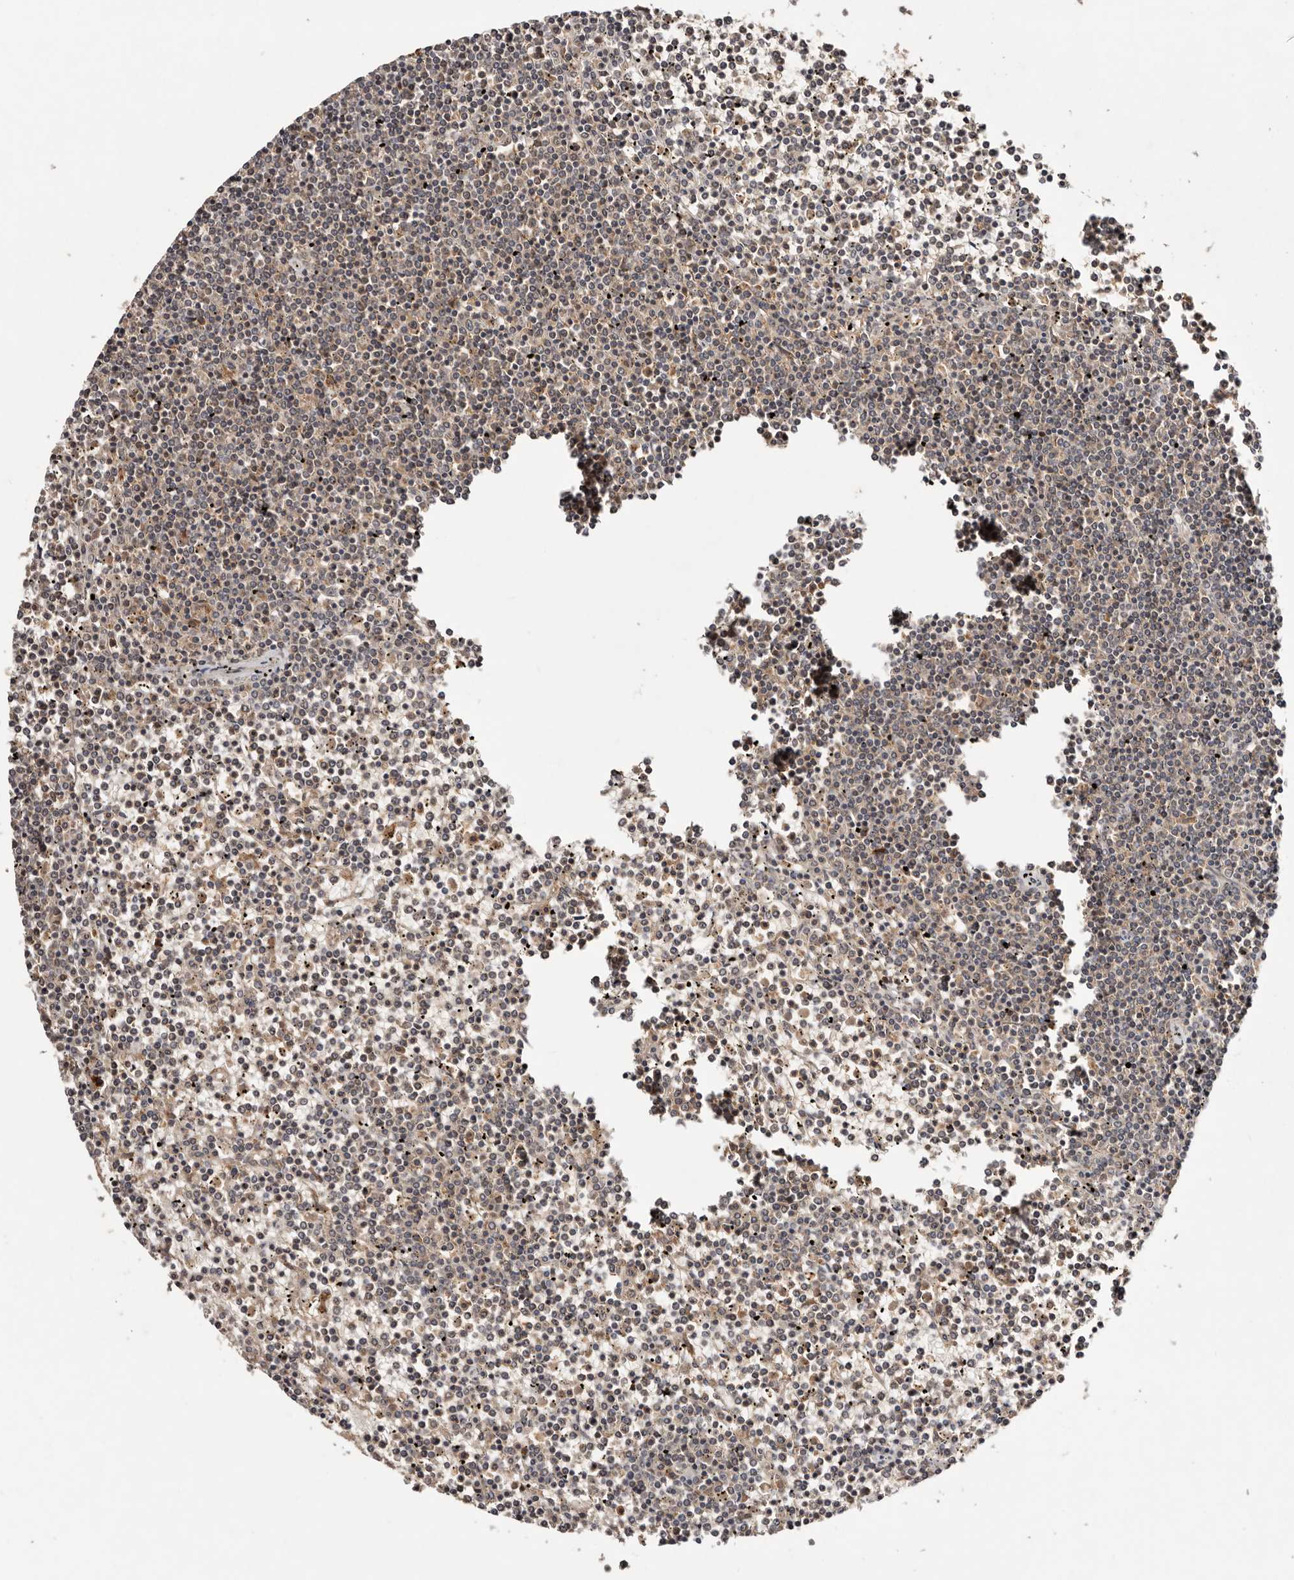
{"staining": {"intensity": "negative", "quantity": "none", "location": "none"}, "tissue": "lymphoma", "cell_type": "Tumor cells", "image_type": "cancer", "snomed": [{"axis": "morphology", "description": "Malignant lymphoma, non-Hodgkin's type, Low grade"}, {"axis": "topography", "description": "Spleen"}], "caption": "The IHC micrograph has no significant staining in tumor cells of lymphoma tissue. (Brightfield microscopy of DAB IHC at high magnification).", "gene": "PKIB", "patient": {"sex": "female", "age": 19}}